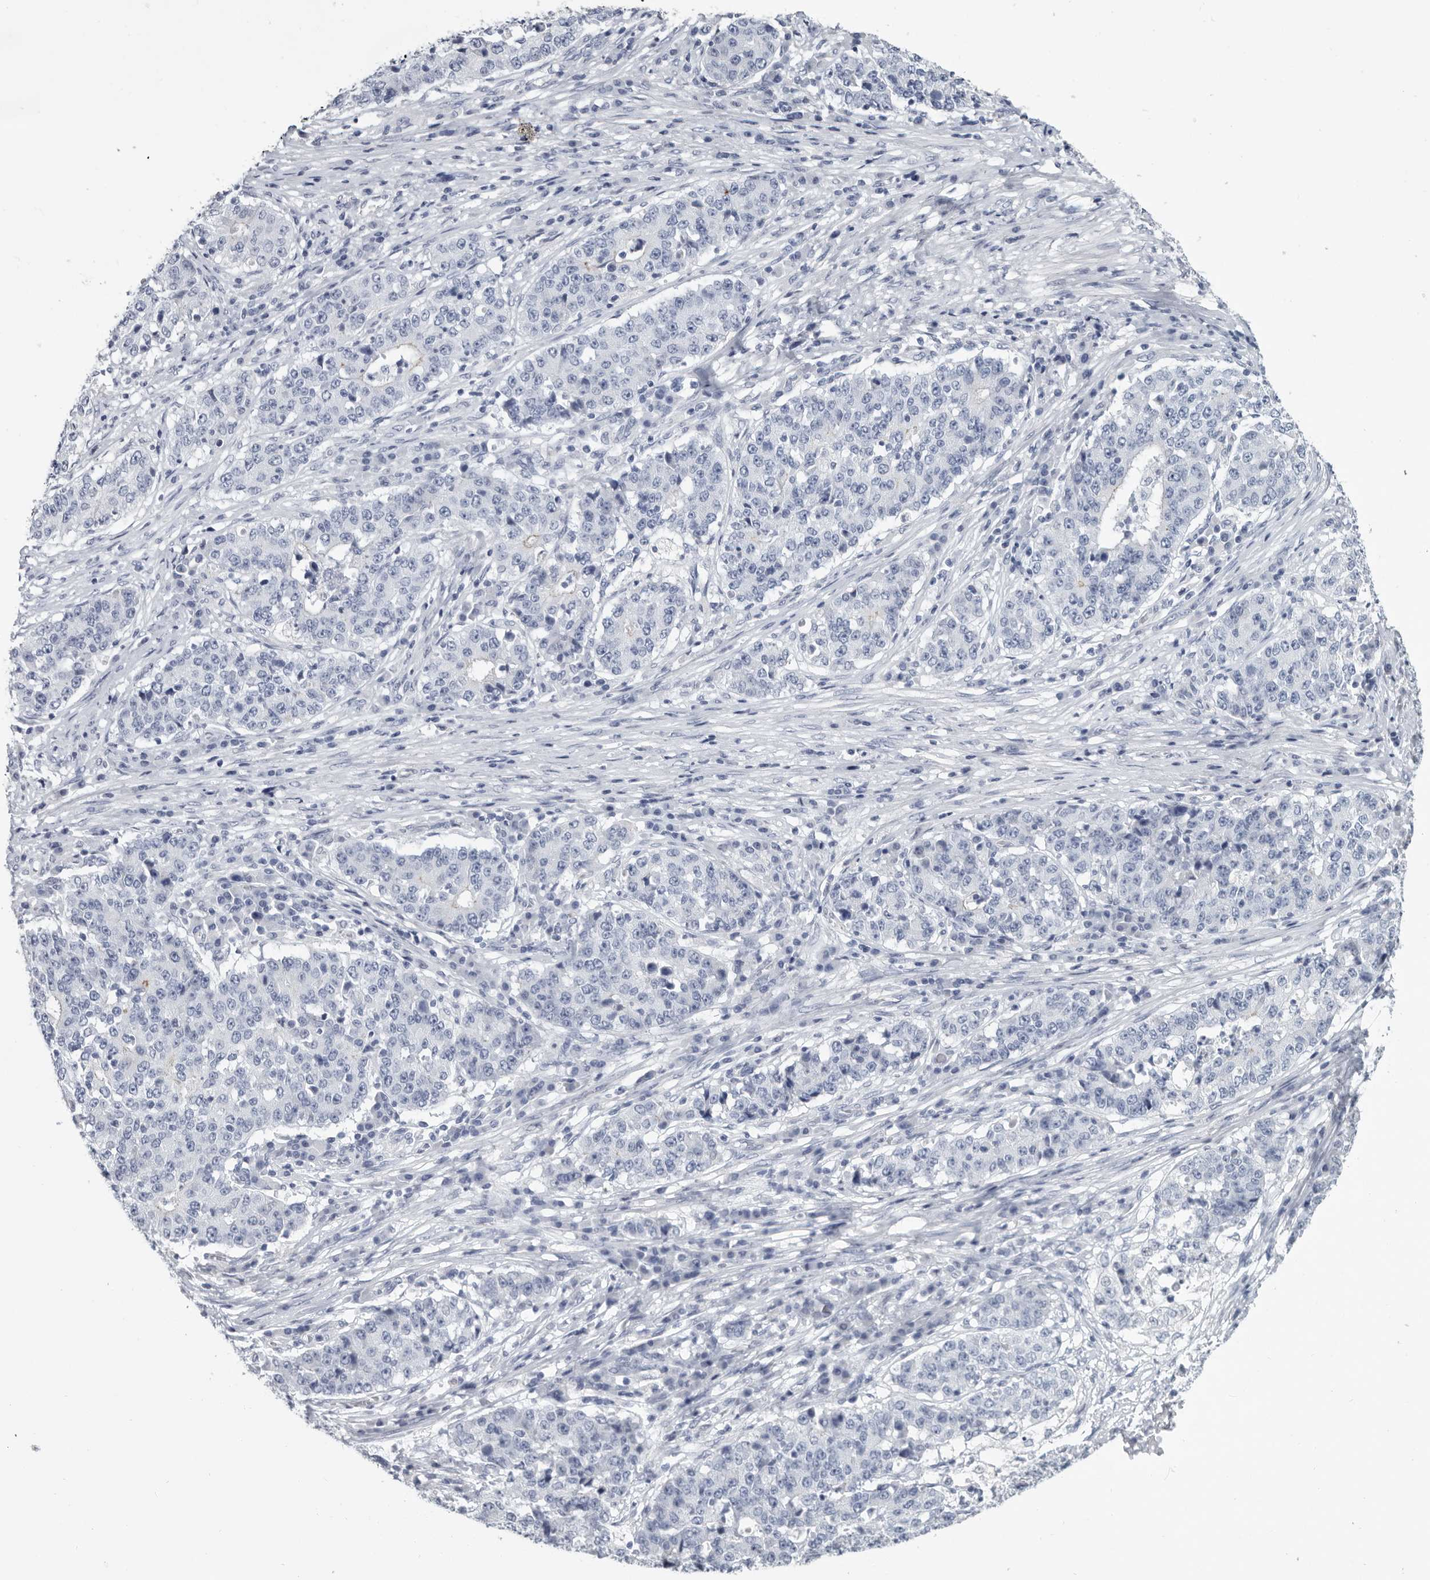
{"staining": {"intensity": "negative", "quantity": "none", "location": "none"}, "tissue": "stomach cancer", "cell_type": "Tumor cells", "image_type": "cancer", "snomed": [{"axis": "morphology", "description": "Adenocarcinoma, NOS"}, {"axis": "topography", "description": "Stomach"}], "caption": "DAB (3,3'-diaminobenzidine) immunohistochemical staining of human stomach cancer (adenocarcinoma) reveals no significant expression in tumor cells.", "gene": "WRAP73", "patient": {"sex": "male", "age": 59}}